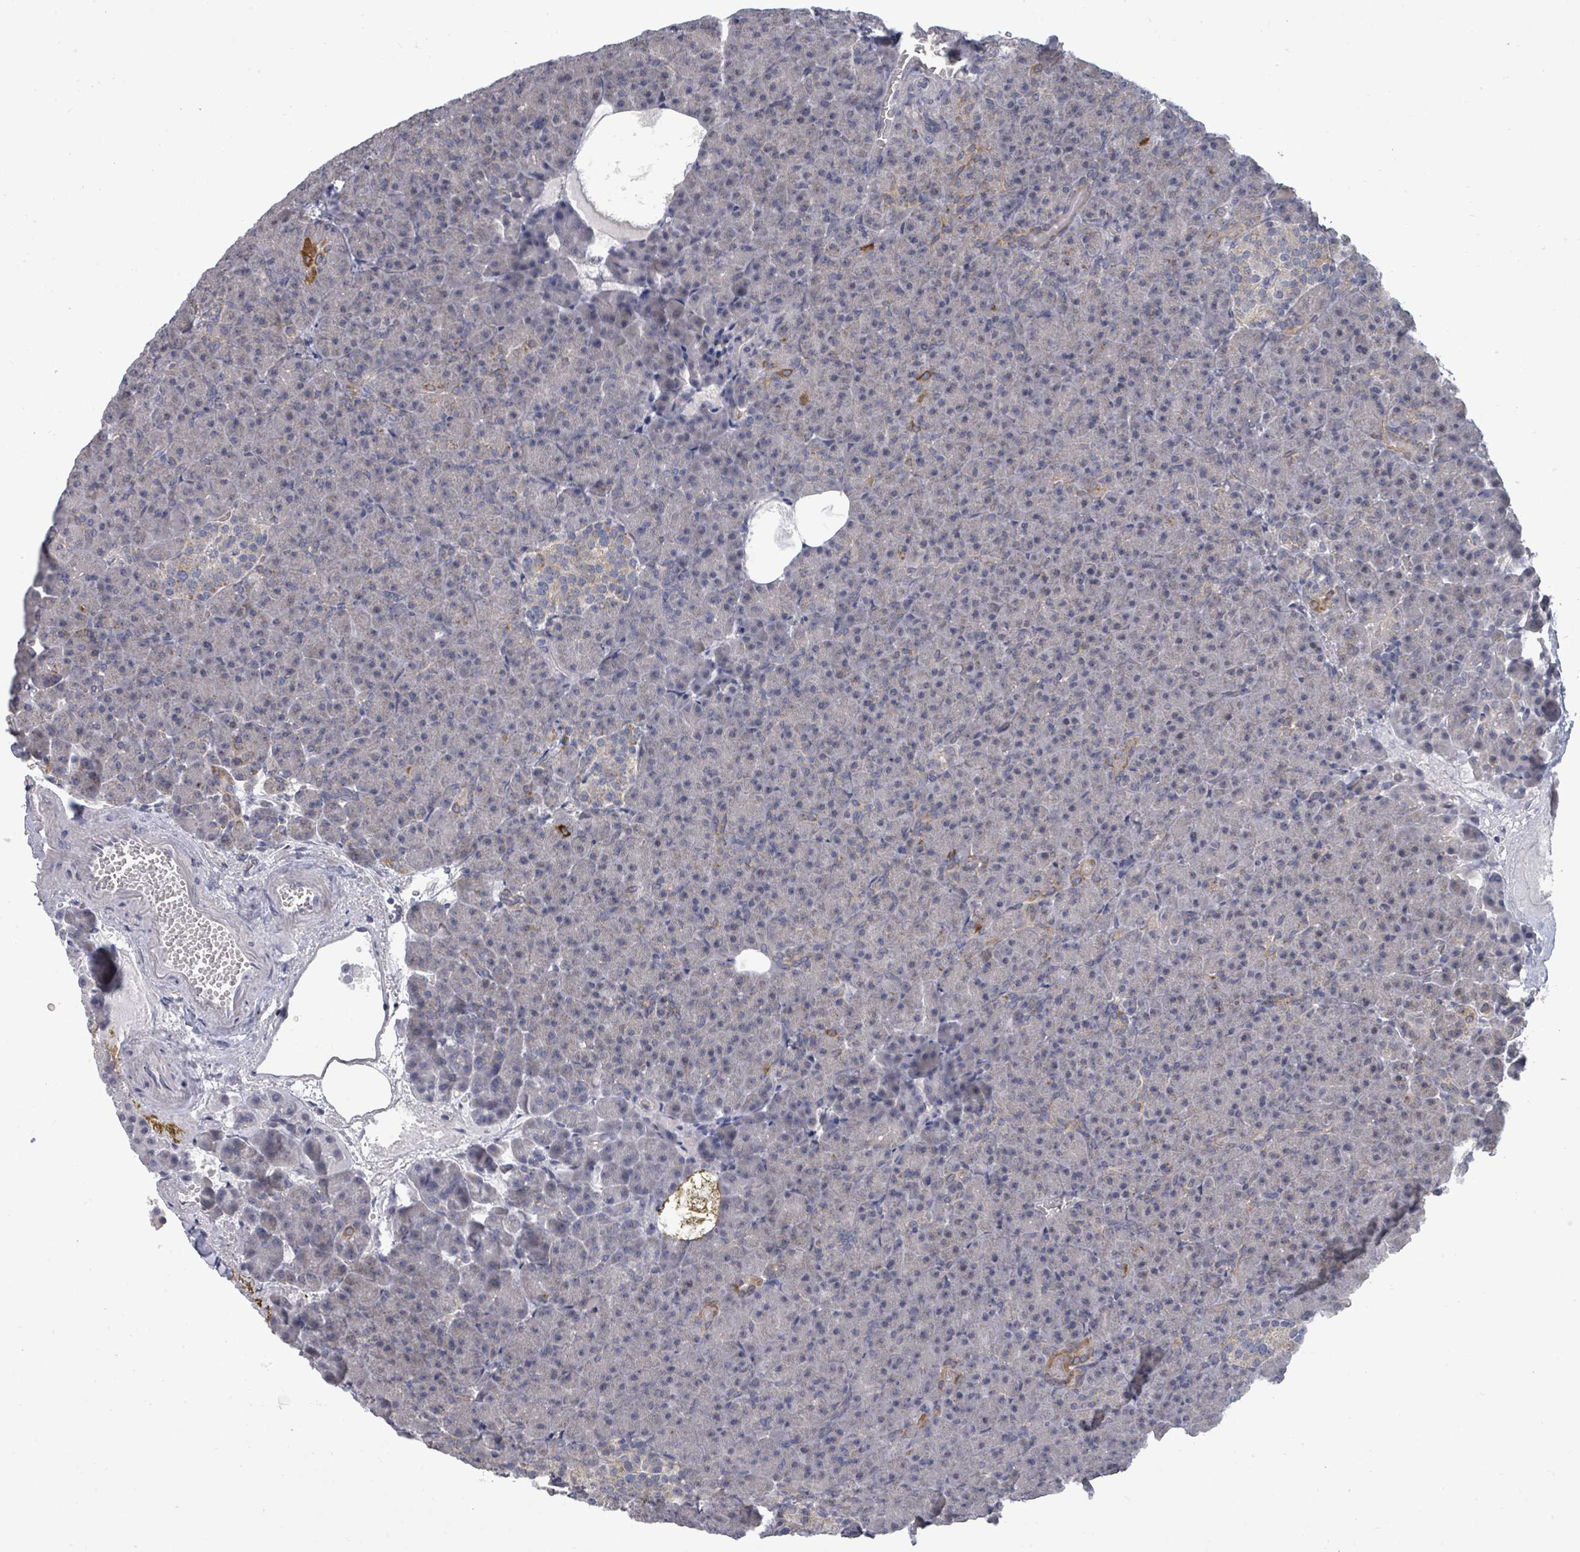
{"staining": {"intensity": "moderate", "quantity": "<25%", "location": "cytoplasmic/membranous"}, "tissue": "pancreas", "cell_type": "Exocrine glandular cells", "image_type": "normal", "snomed": [{"axis": "morphology", "description": "Normal tissue, NOS"}, {"axis": "topography", "description": "Pancreas"}], "caption": "Protein positivity by immunohistochemistry demonstrates moderate cytoplasmic/membranous staining in approximately <25% of exocrine glandular cells in unremarkable pancreas.", "gene": "ASB12", "patient": {"sex": "female", "age": 74}}